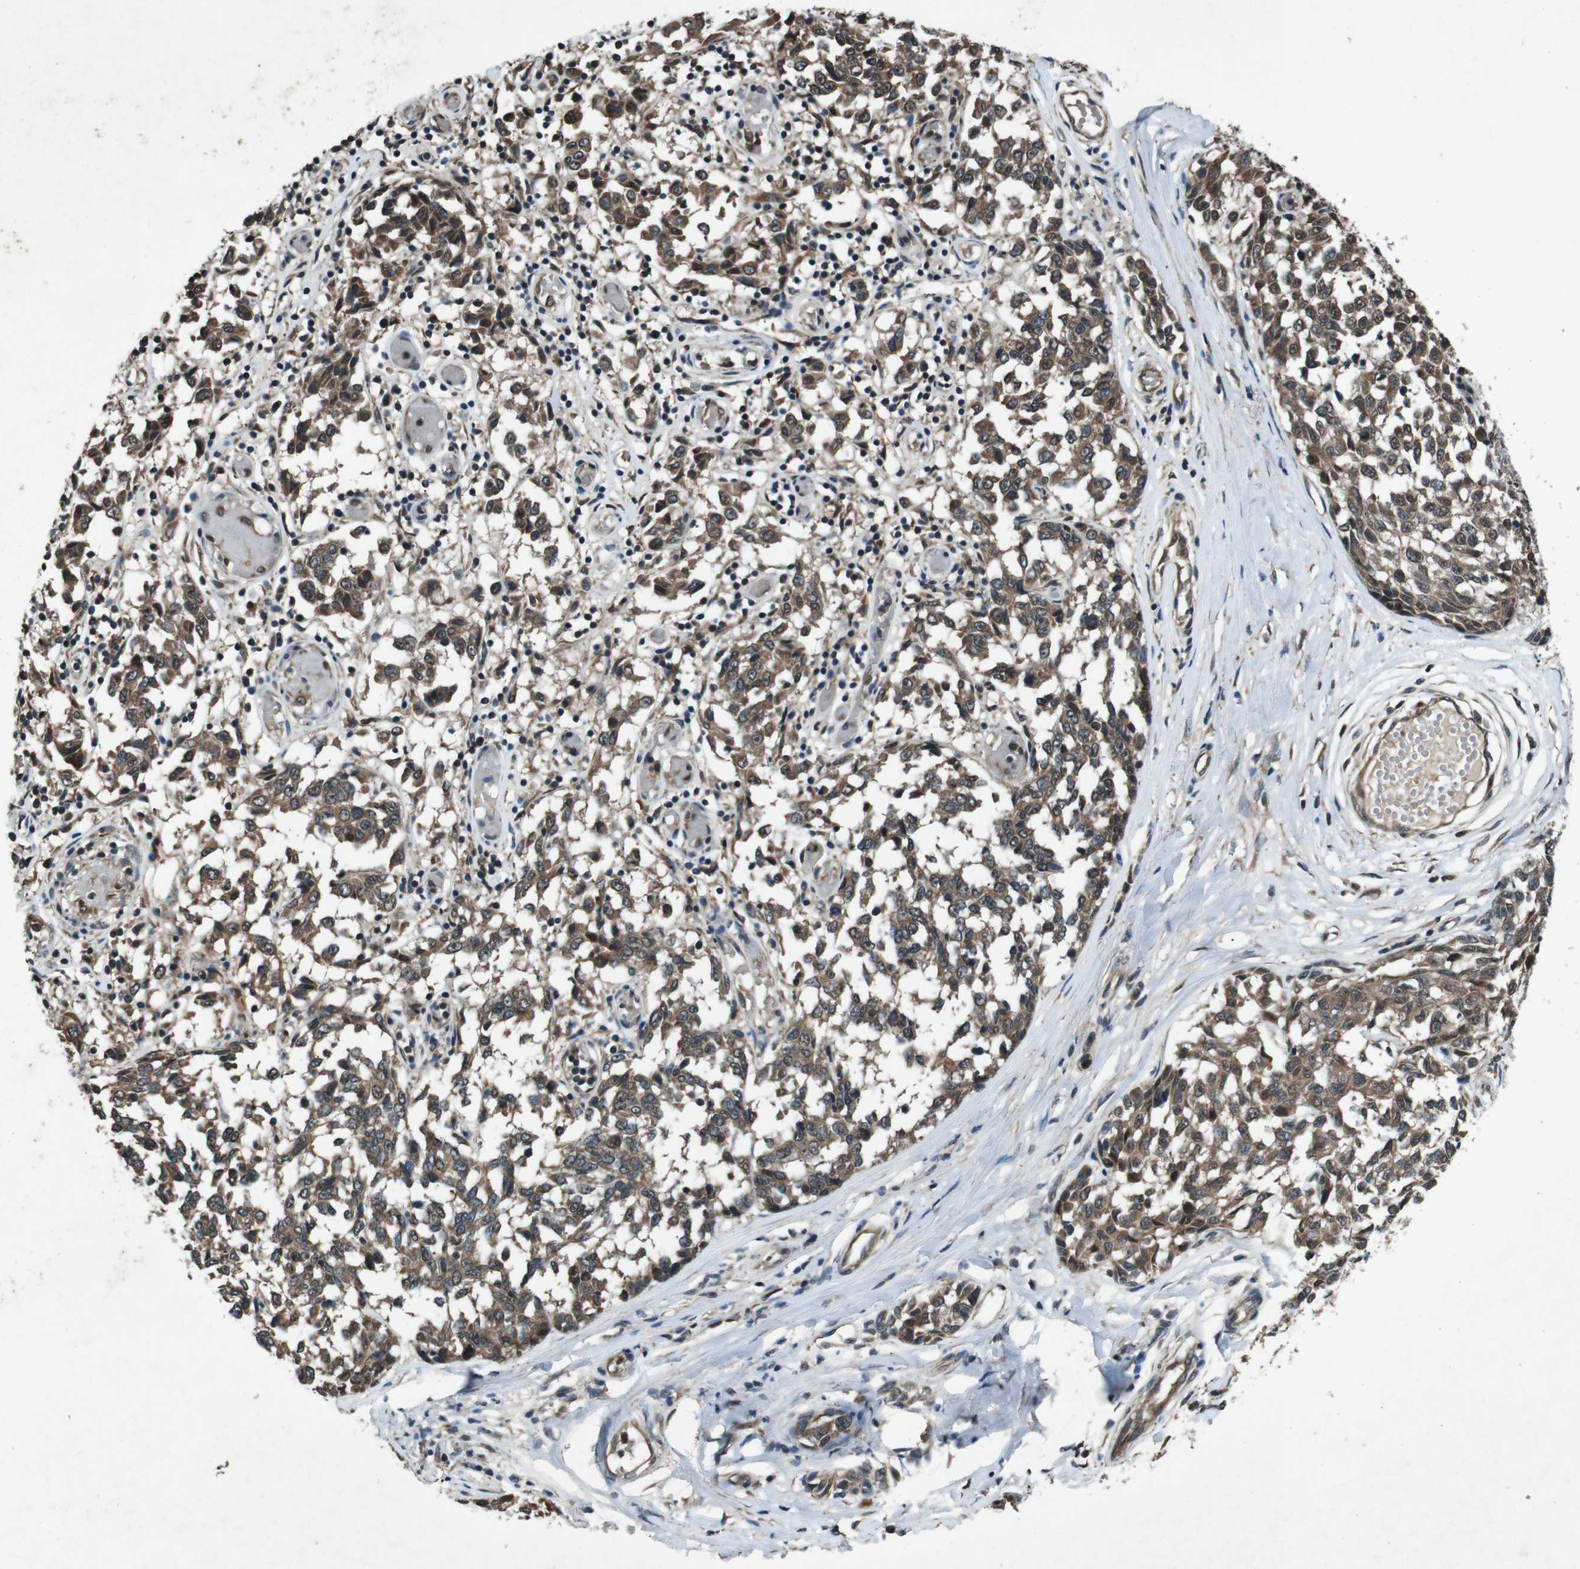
{"staining": {"intensity": "moderate", "quantity": ">75%", "location": "cytoplasmic/membranous"}, "tissue": "melanoma", "cell_type": "Tumor cells", "image_type": "cancer", "snomed": [{"axis": "morphology", "description": "Malignant melanoma, NOS"}, {"axis": "topography", "description": "Skin"}], "caption": "The photomicrograph demonstrates immunohistochemical staining of malignant melanoma. There is moderate cytoplasmic/membranous staining is present in approximately >75% of tumor cells.", "gene": "SOCS1", "patient": {"sex": "female", "age": 64}}